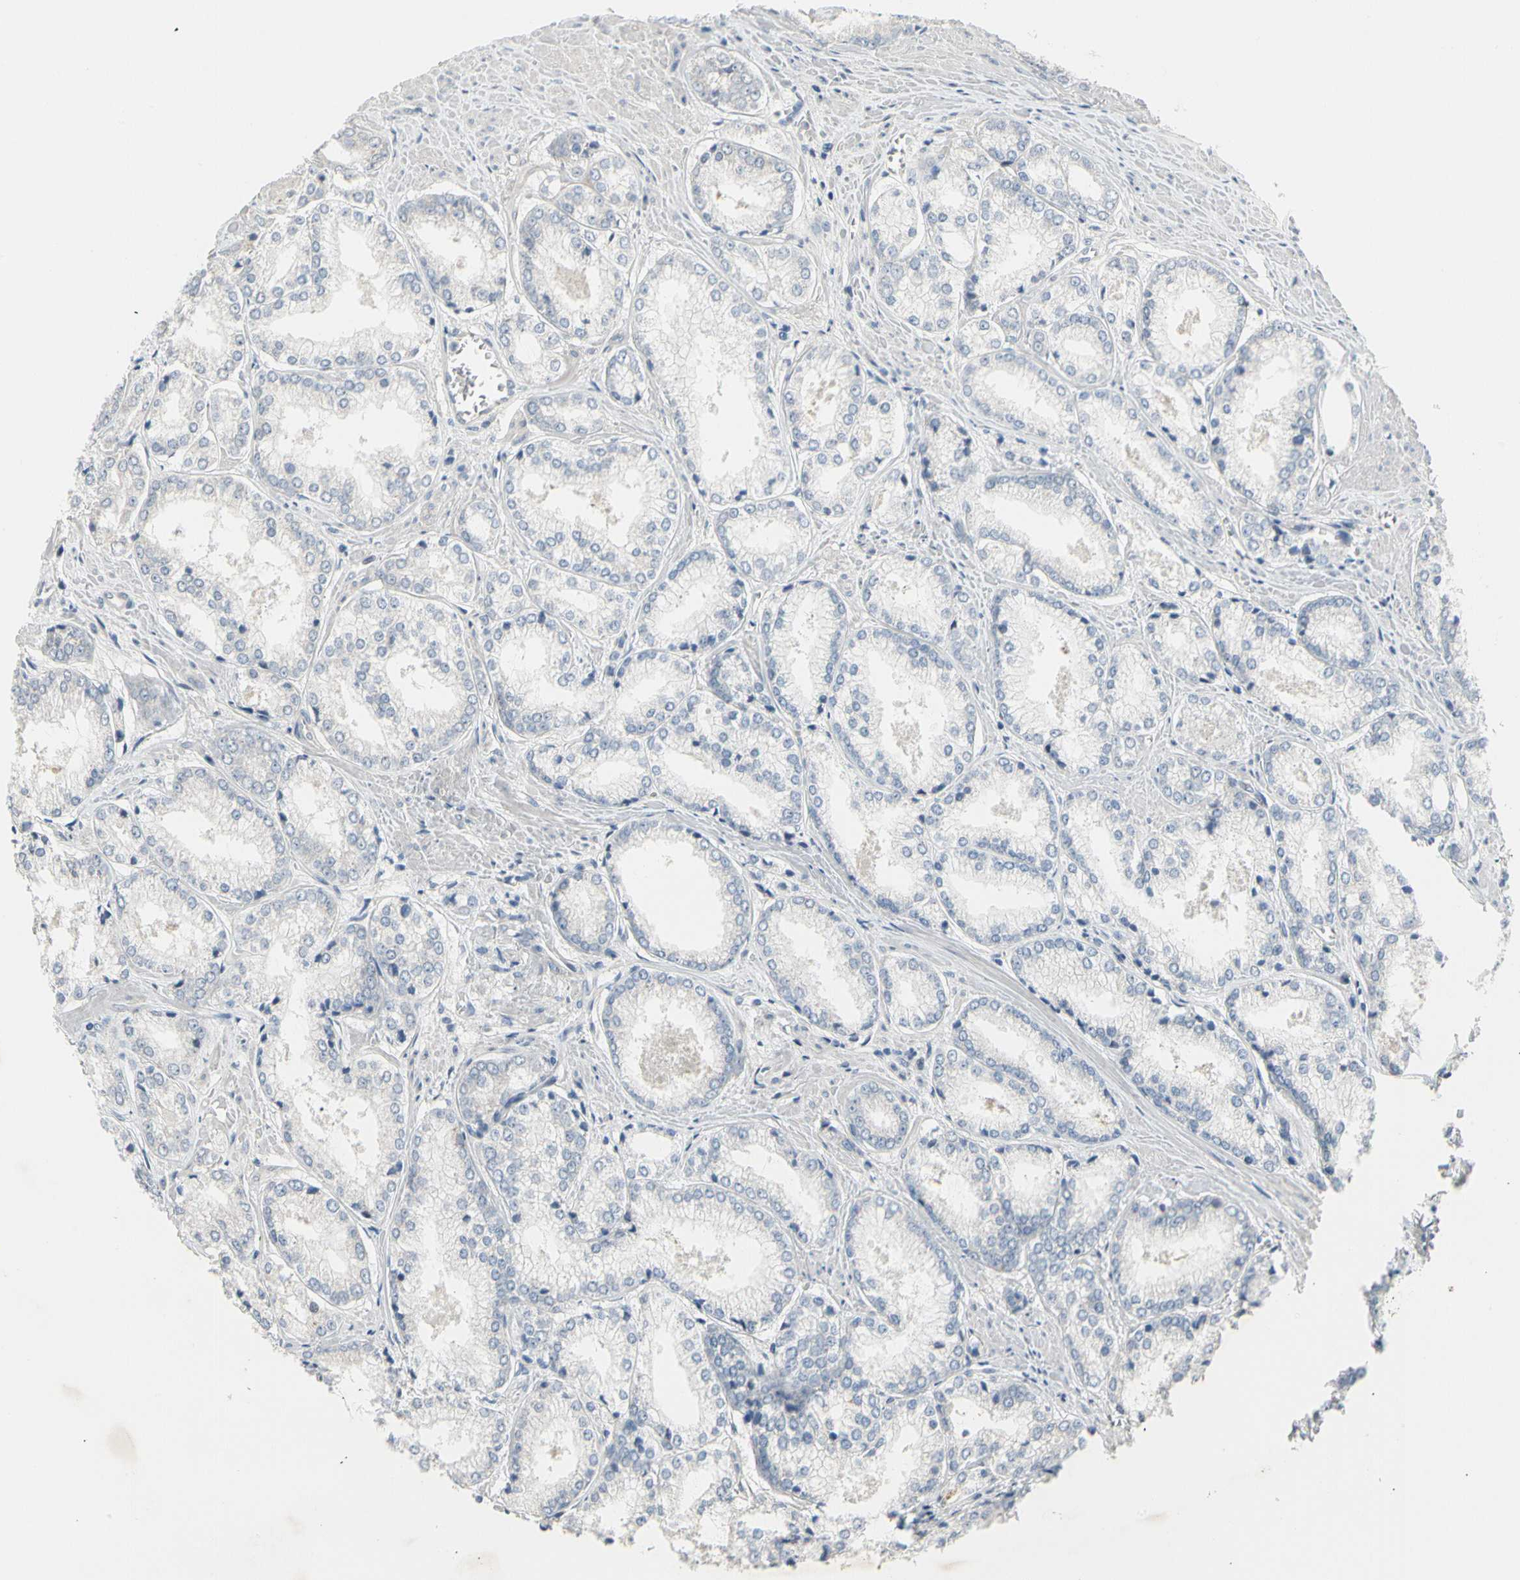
{"staining": {"intensity": "negative", "quantity": "none", "location": "none"}, "tissue": "prostate cancer", "cell_type": "Tumor cells", "image_type": "cancer", "snomed": [{"axis": "morphology", "description": "Adenocarcinoma, Low grade"}, {"axis": "topography", "description": "Prostate"}], "caption": "Prostate cancer (adenocarcinoma (low-grade)) was stained to show a protein in brown. There is no significant staining in tumor cells.", "gene": "NFASC", "patient": {"sex": "male", "age": 64}}